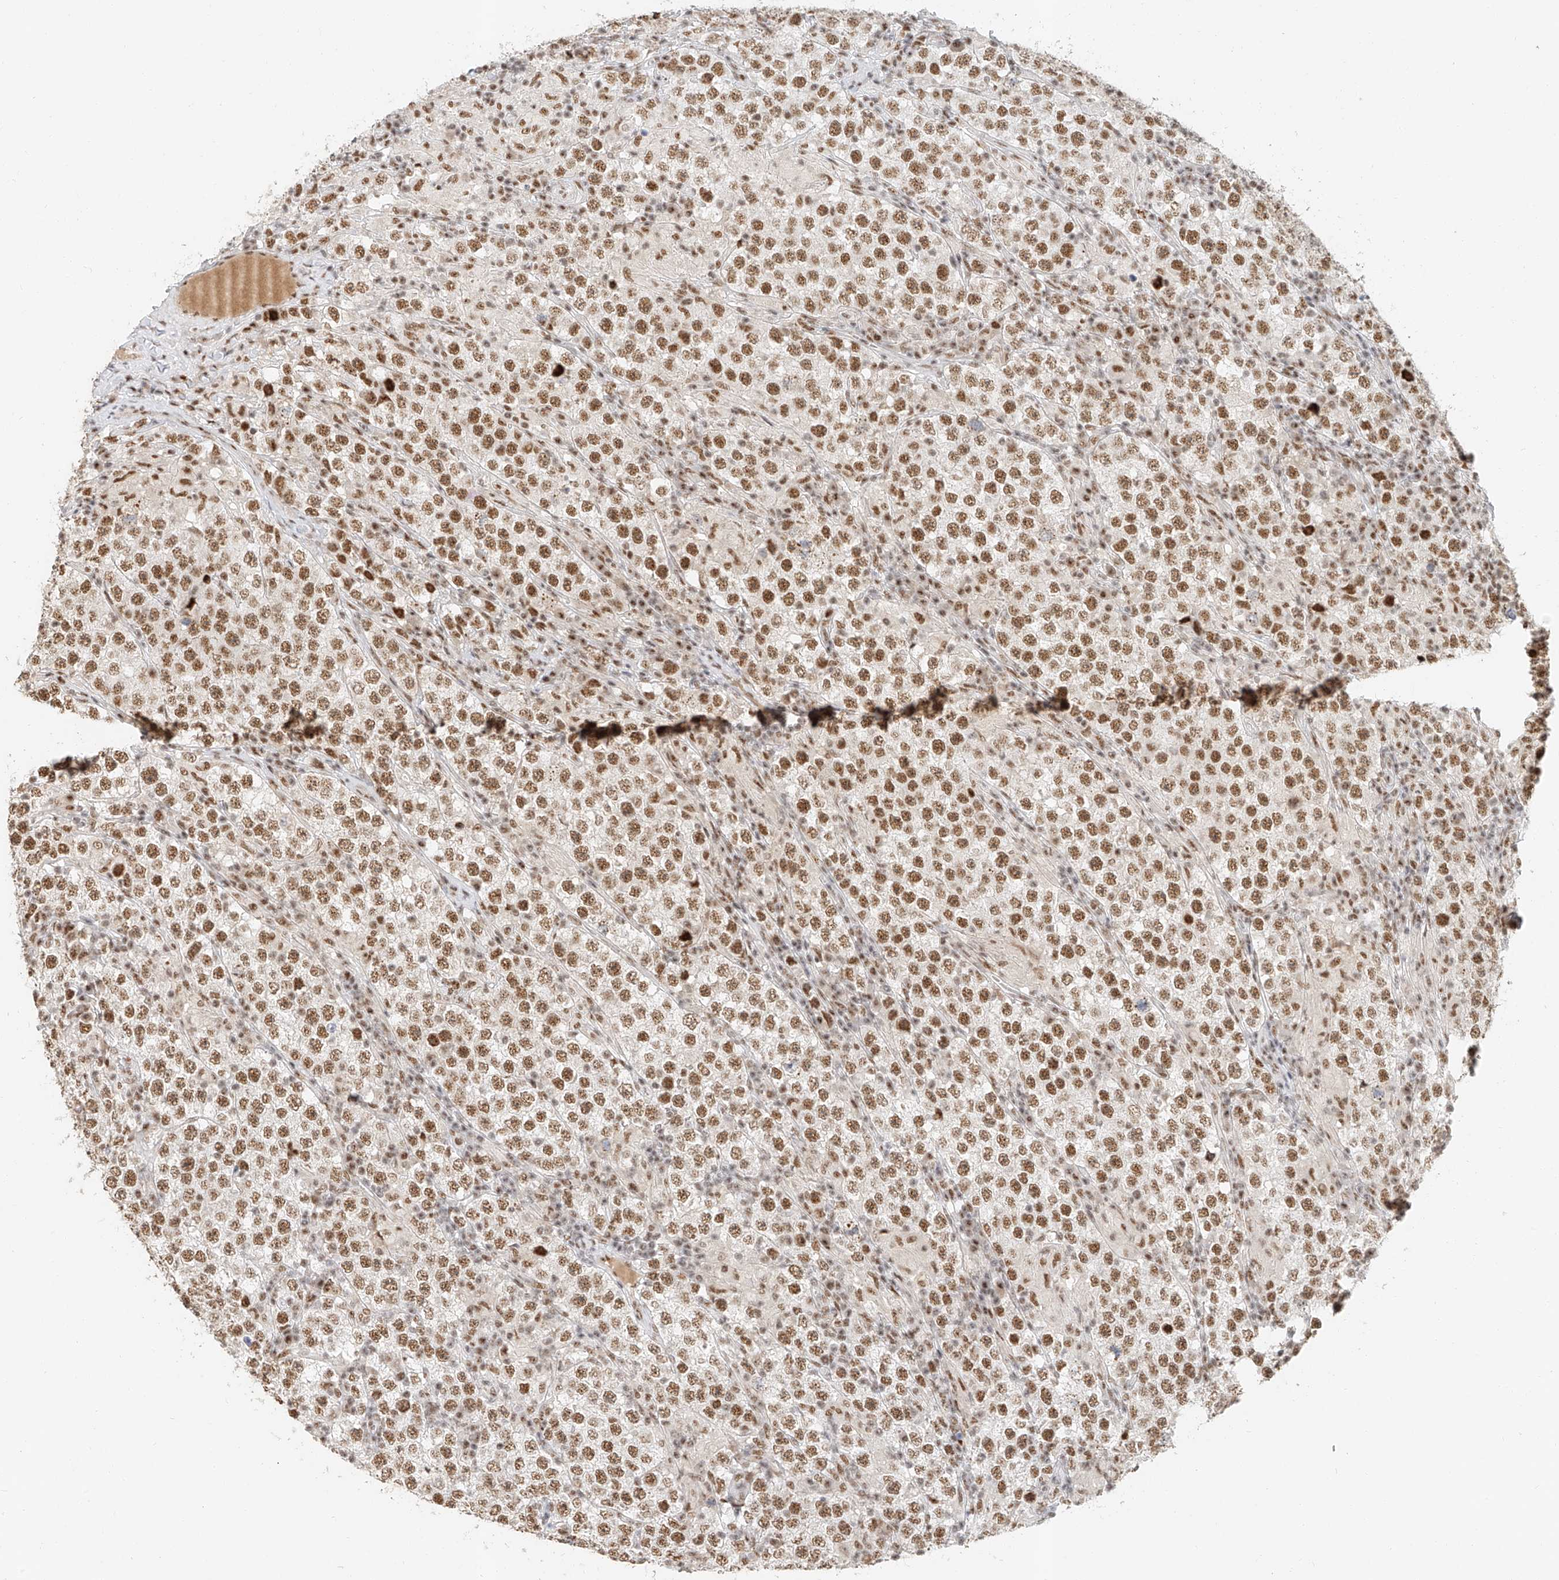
{"staining": {"intensity": "moderate", "quantity": ">75%", "location": "nuclear"}, "tissue": "testis cancer", "cell_type": "Tumor cells", "image_type": "cancer", "snomed": [{"axis": "morphology", "description": "Normal tissue, NOS"}, {"axis": "morphology", "description": "Urothelial carcinoma, High grade"}, {"axis": "morphology", "description": "Seminoma, NOS"}, {"axis": "morphology", "description": "Carcinoma, Embryonal, NOS"}, {"axis": "topography", "description": "Urinary bladder"}, {"axis": "topography", "description": "Testis"}], "caption": "Moderate nuclear expression is seen in approximately >75% of tumor cells in testis cancer. The protein is shown in brown color, while the nuclei are stained blue.", "gene": "CXorf58", "patient": {"sex": "male", "age": 41}}